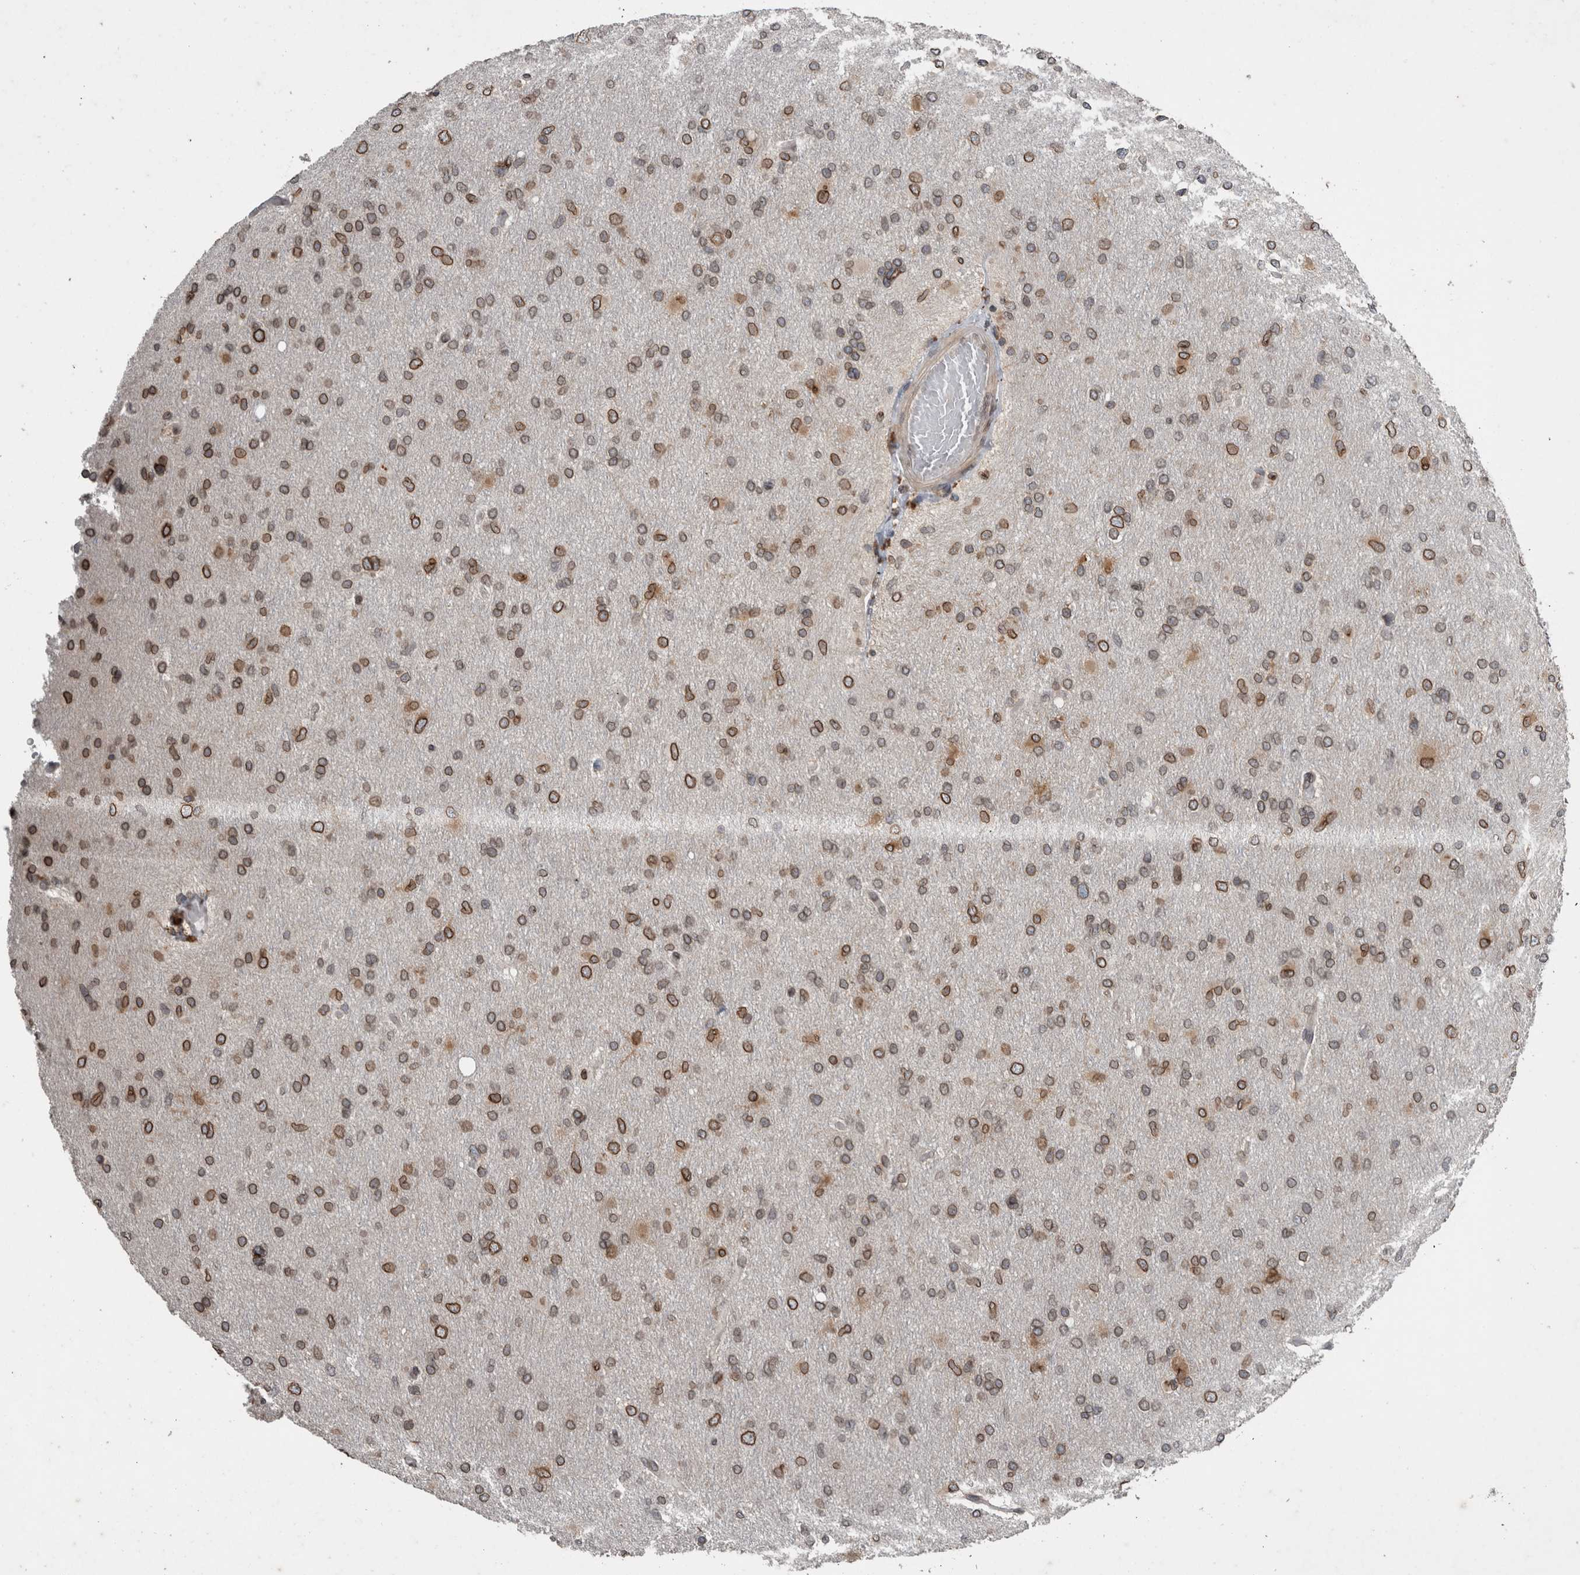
{"staining": {"intensity": "moderate", "quantity": "25%-75%", "location": "cytoplasmic/membranous,nuclear"}, "tissue": "glioma", "cell_type": "Tumor cells", "image_type": "cancer", "snomed": [{"axis": "morphology", "description": "Glioma, malignant, High grade"}, {"axis": "topography", "description": "Cerebral cortex"}], "caption": "The image reveals staining of glioma, revealing moderate cytoplasmic/membranous and nuclear protein staining (brown color) within tumor cells.", "gene": "RANBP2", "patient": {"sex": "female", "age": 36}}